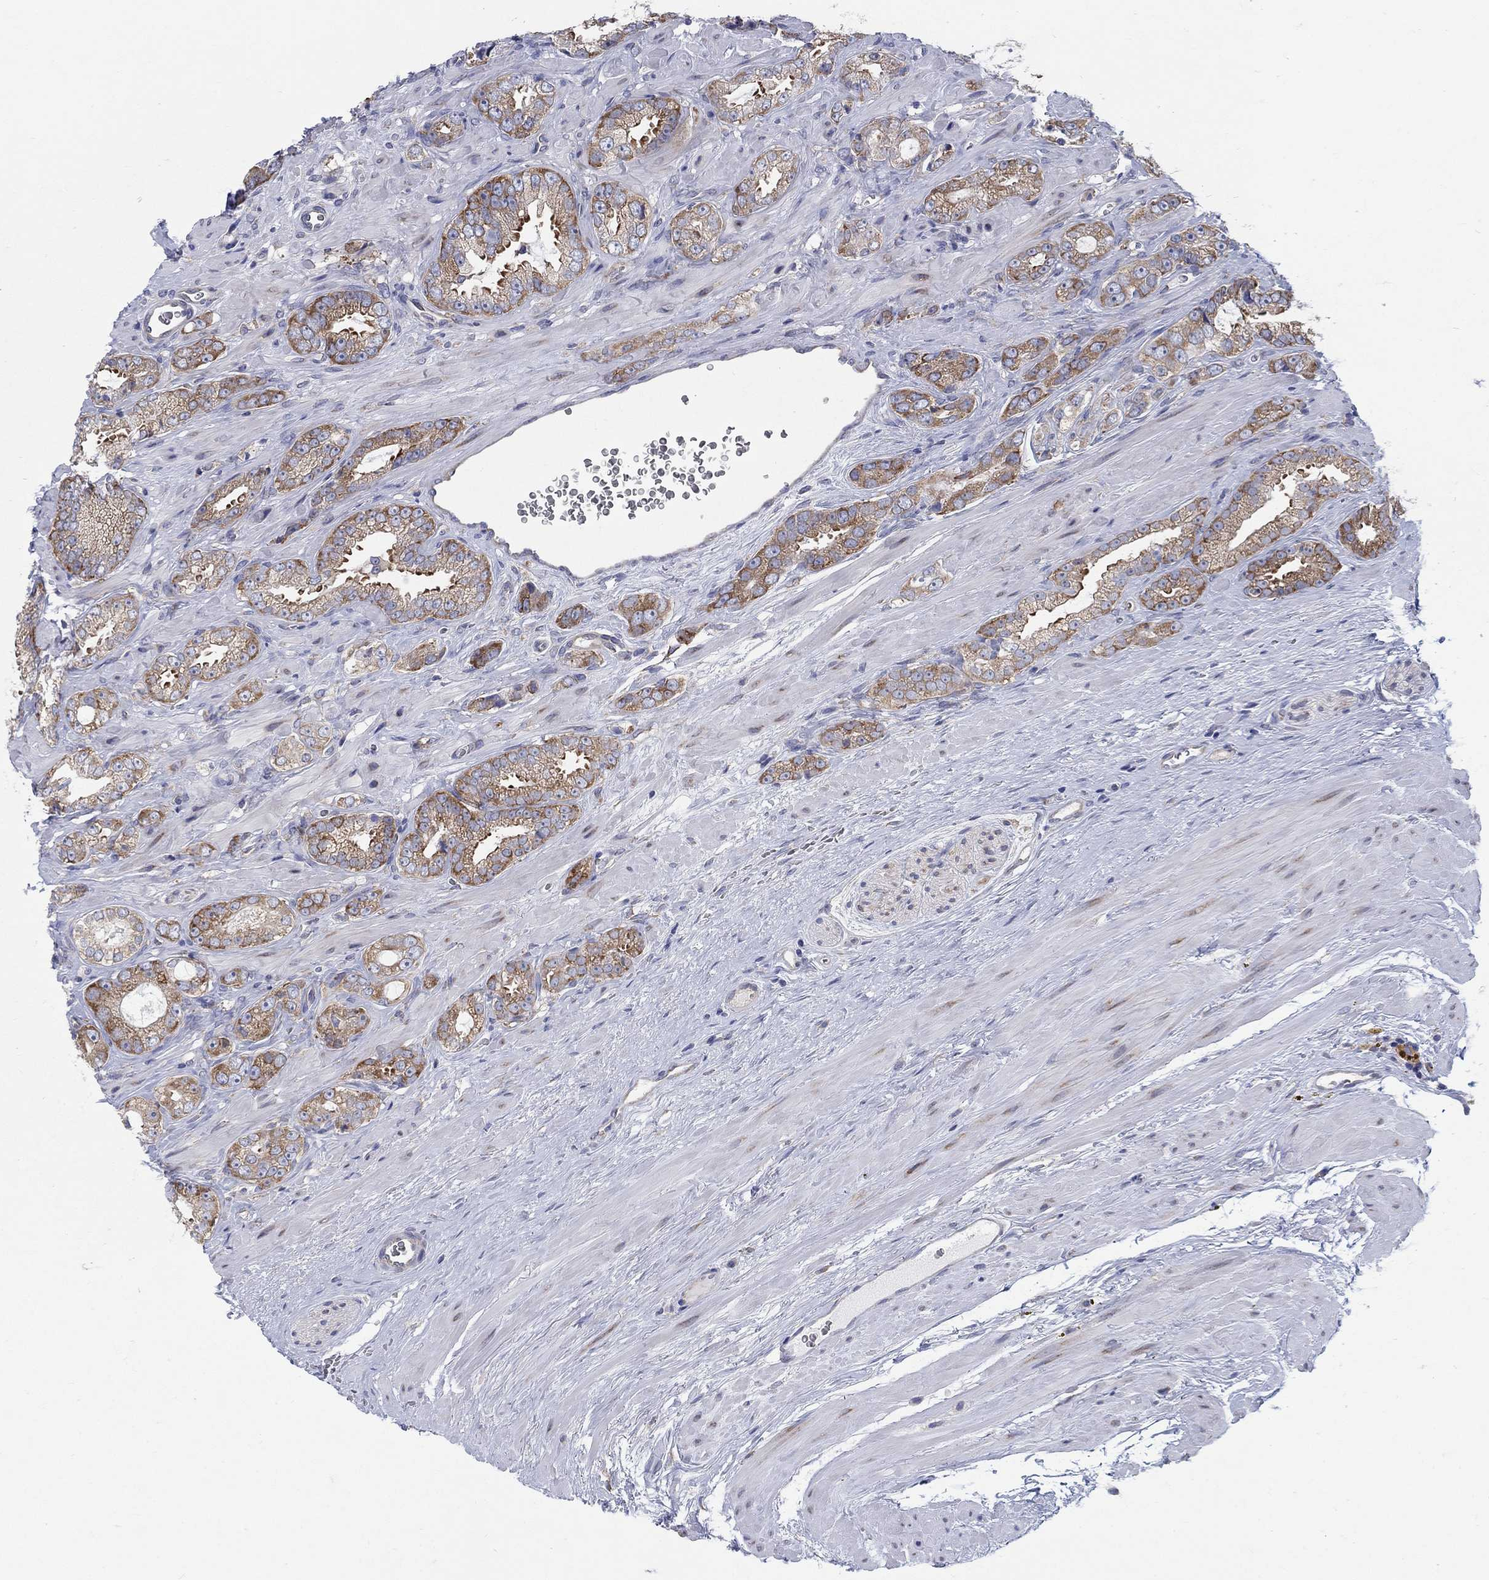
{"staining": {"intensity": "strong", "quantity": "25%-75%", "location": "cytoplasmic/membranous"}, "tissue": "prostate cancer", "cell_type": "Tumor cells", "image_type": "cancer", "snomed": [{"axis": "morphology", "description": "Adenocarcinoma, NOS"}, {"axis": "topography", "description": "Prostate"}], "caption": "There is high levels of strong cytoplasmic/membranous positivity in tumor cells of prostate adenocarcinoma, as demonstrated by immunohistochemical staining (brown color).", "gene": "TMEM59", "patient": {"sex": "male", "age": 67}}